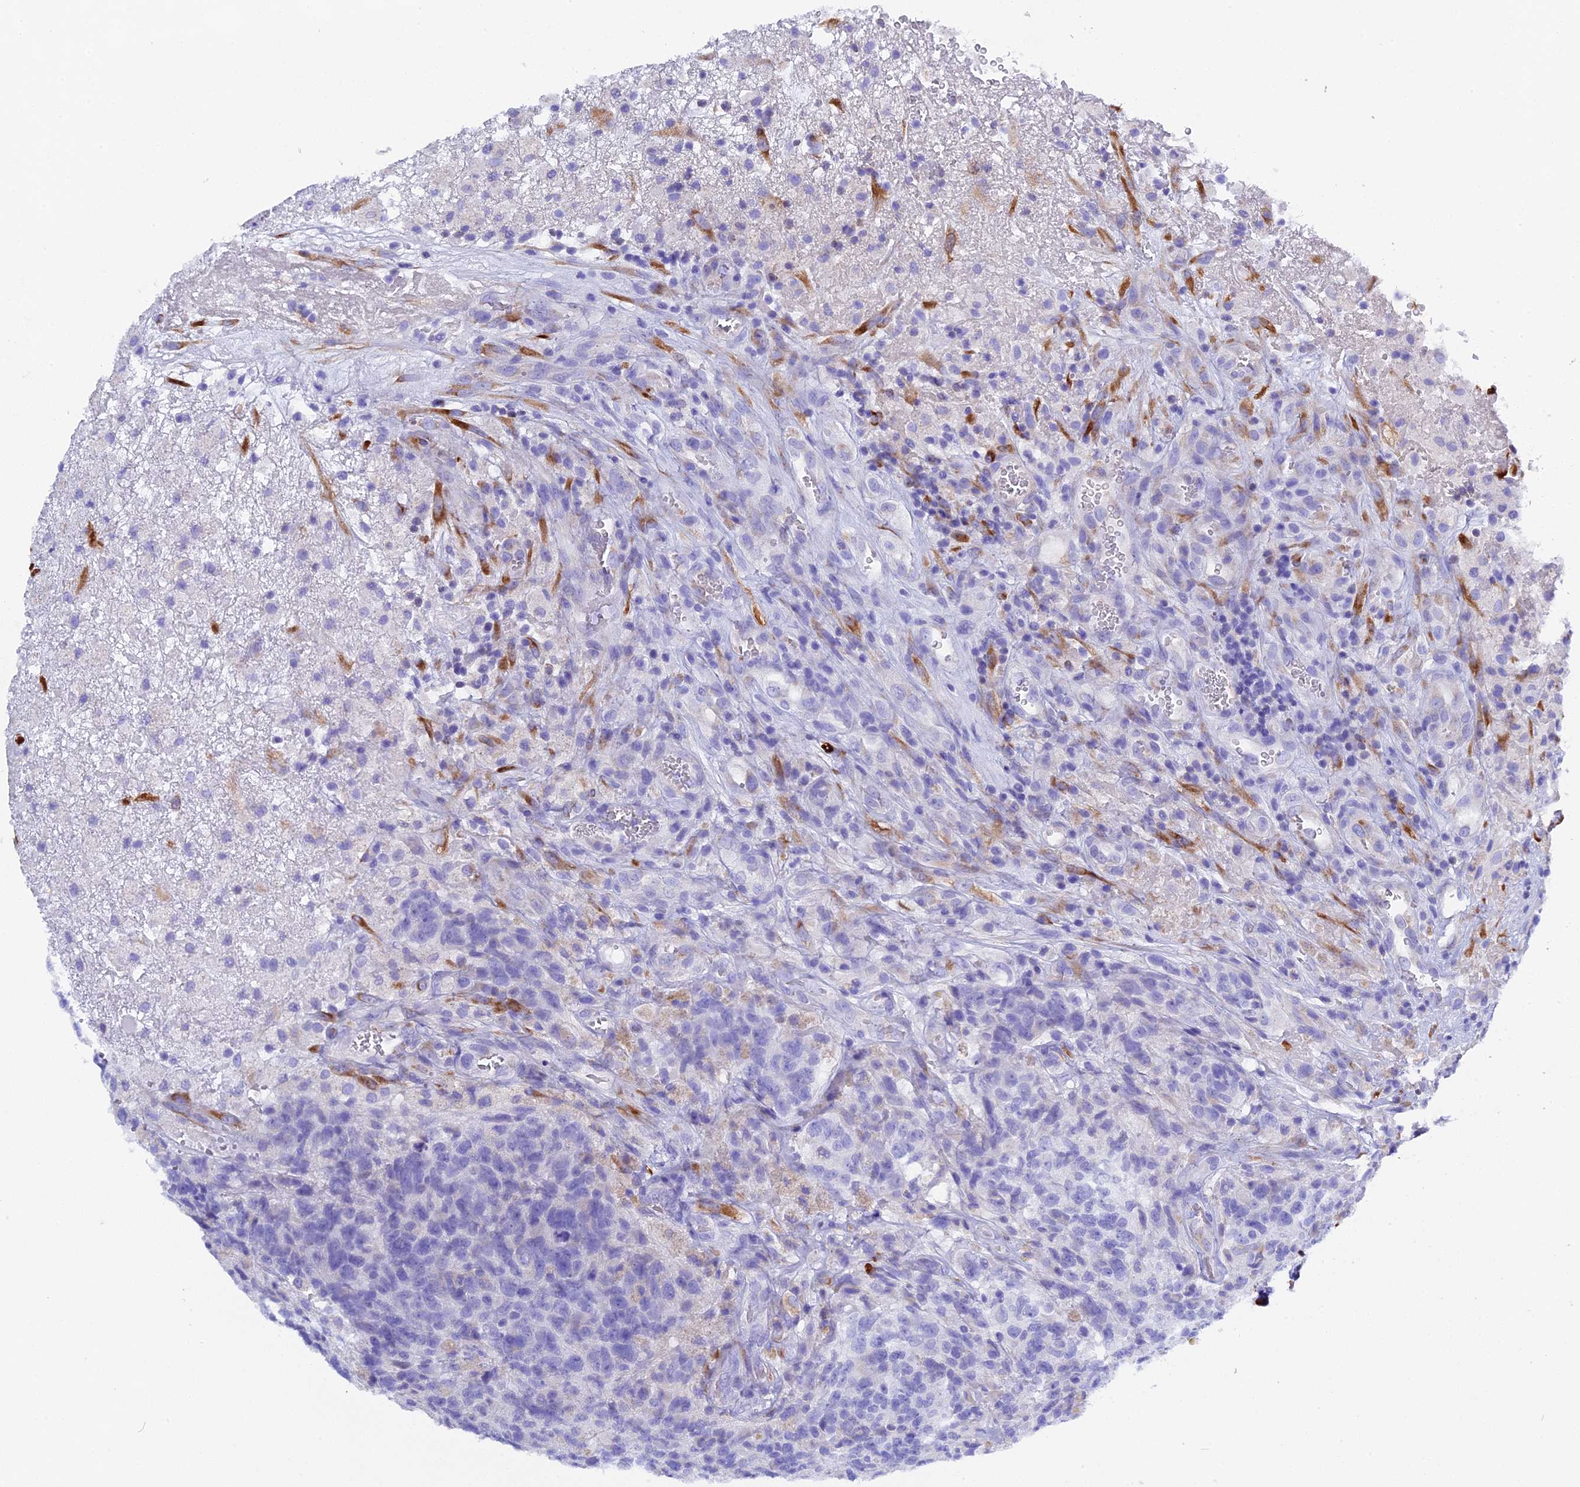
{"staining": {"intensity": "negative", "quantity": "none", "location": "none"}, "tissue": "glioma", "cell_type": "Tumor cells", "image_type": "cancer", "snomed": [{"axis": "morphology", "description": "Glioma, malignant, High grade"}, {"axis": "topography", "description": "Brain"}], "caption": "A photomicrograph of glioma stained for a protein exhibits no brown staining in tumor cells. (DAB (3,3'-diaminobenzidine) IHC with hematoxylin counter stain).", "gene": "FKBP11", "patient": {"sex": "male", "age": 69}}